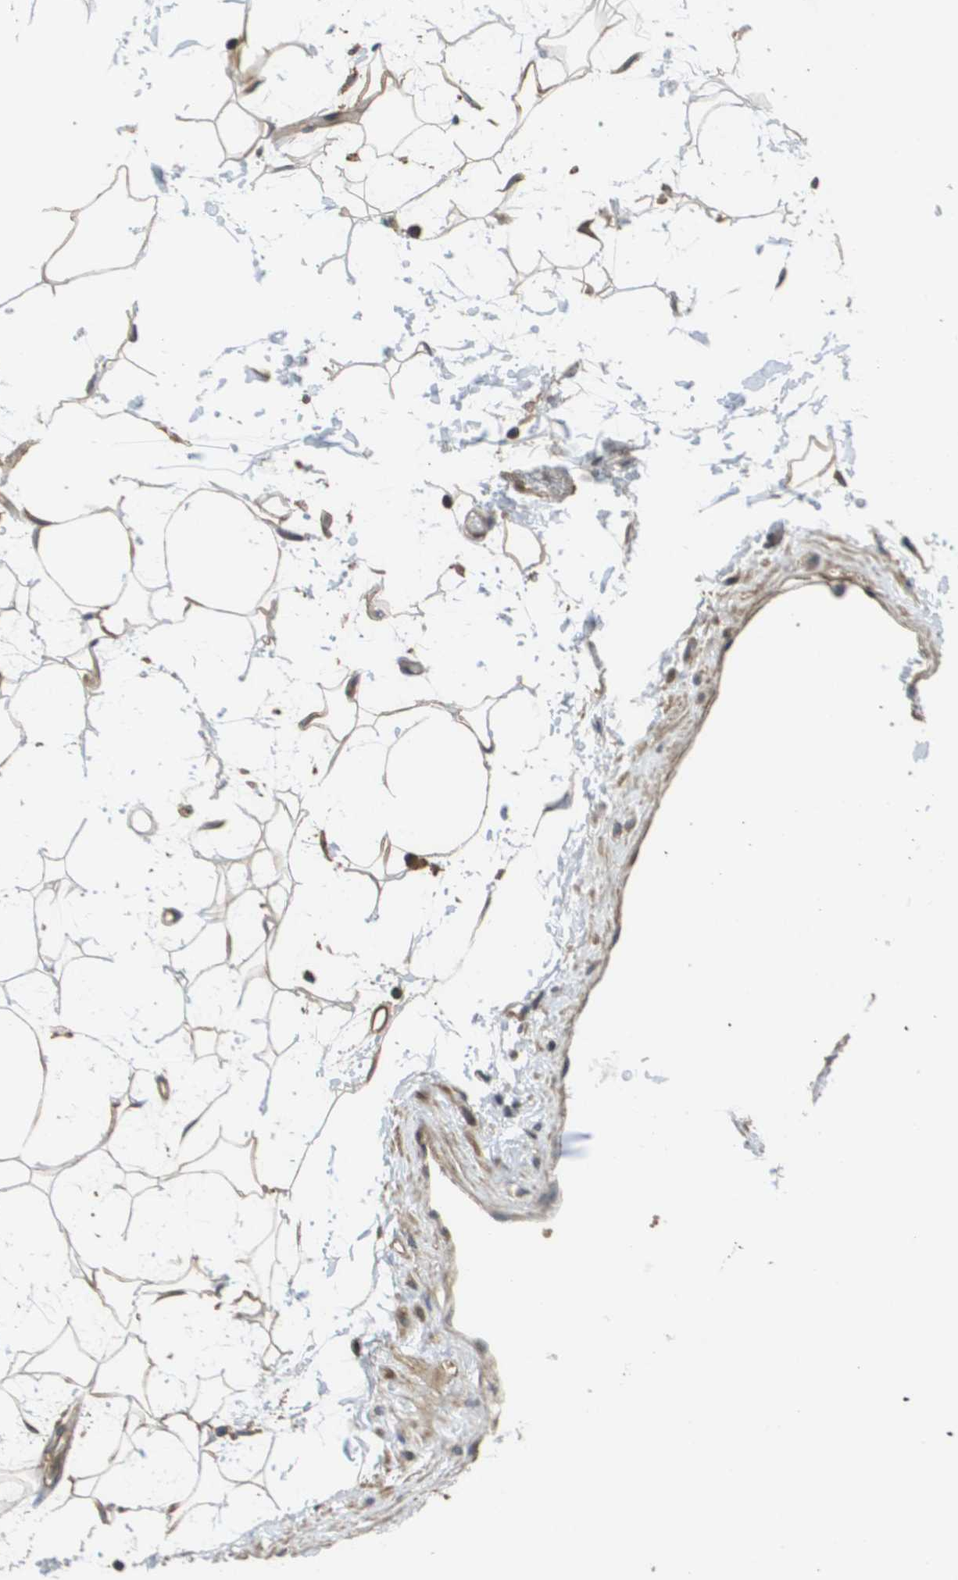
{"staining": {"intensity": "weak", "quantity": "25%-75%", "location": "cytoplasmic/membranous"}, "tissue": "adipose tissue", "cell_type": "Adipocytes", "image_type": "normal", "snomed": [{"axis": "morphology", "description": "Normal tissue, NOS"}, {"axis": "topography", "description": "Soft tissue"}], "caption": "Benign adipose tissue demonstrates weak cytoplasmic/membranous staining in approximately 25%-75% of adipocytes, visualized by immunohistochemistry. (IHC, brightfield microscopy, high magnification).", "gene": "RBM38", "patient": {"sex": "male", "age": 72}}